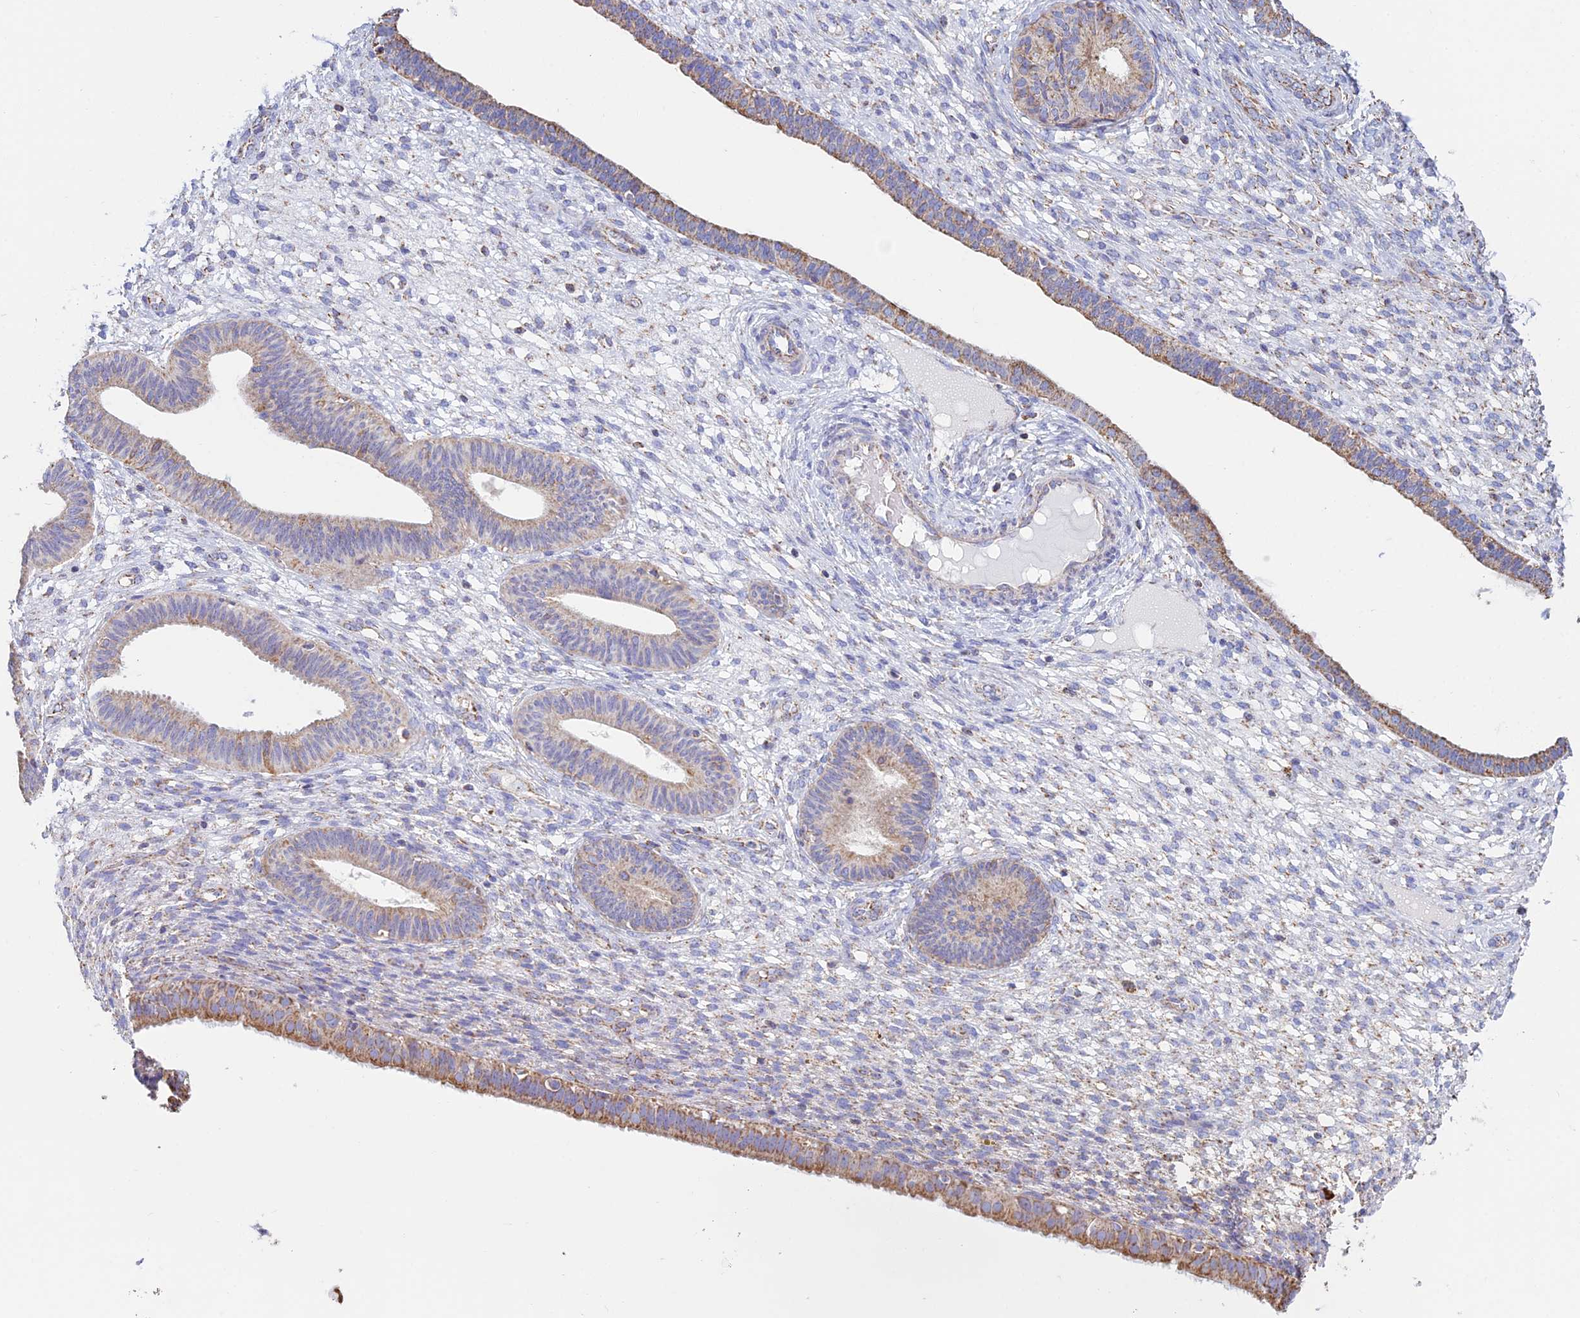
{"staining": {"intensity": "moderate", "quantity": "<25%", "location": "cytoplasmic/membranous"}, "tissue": "endometrium", "cell_type": "Cells in endometrial stroma", "image_type": "normal", "snomed": [{"axis": "morphology", "description": "Normal tissue, NOS"}, {"axis": "topography", "description": "Endometrium"}], "caption": "Immunohistochemistry (IHC) of benign endometrium exhibits low levels of moderate cytoplasmic/membranous staining in about <25% of cells in endometrial stroma. (IHC, brightfield microscopy, high magnification).", "gene": "OR2W3", "patient": {"sex": "female", "age": 61}}